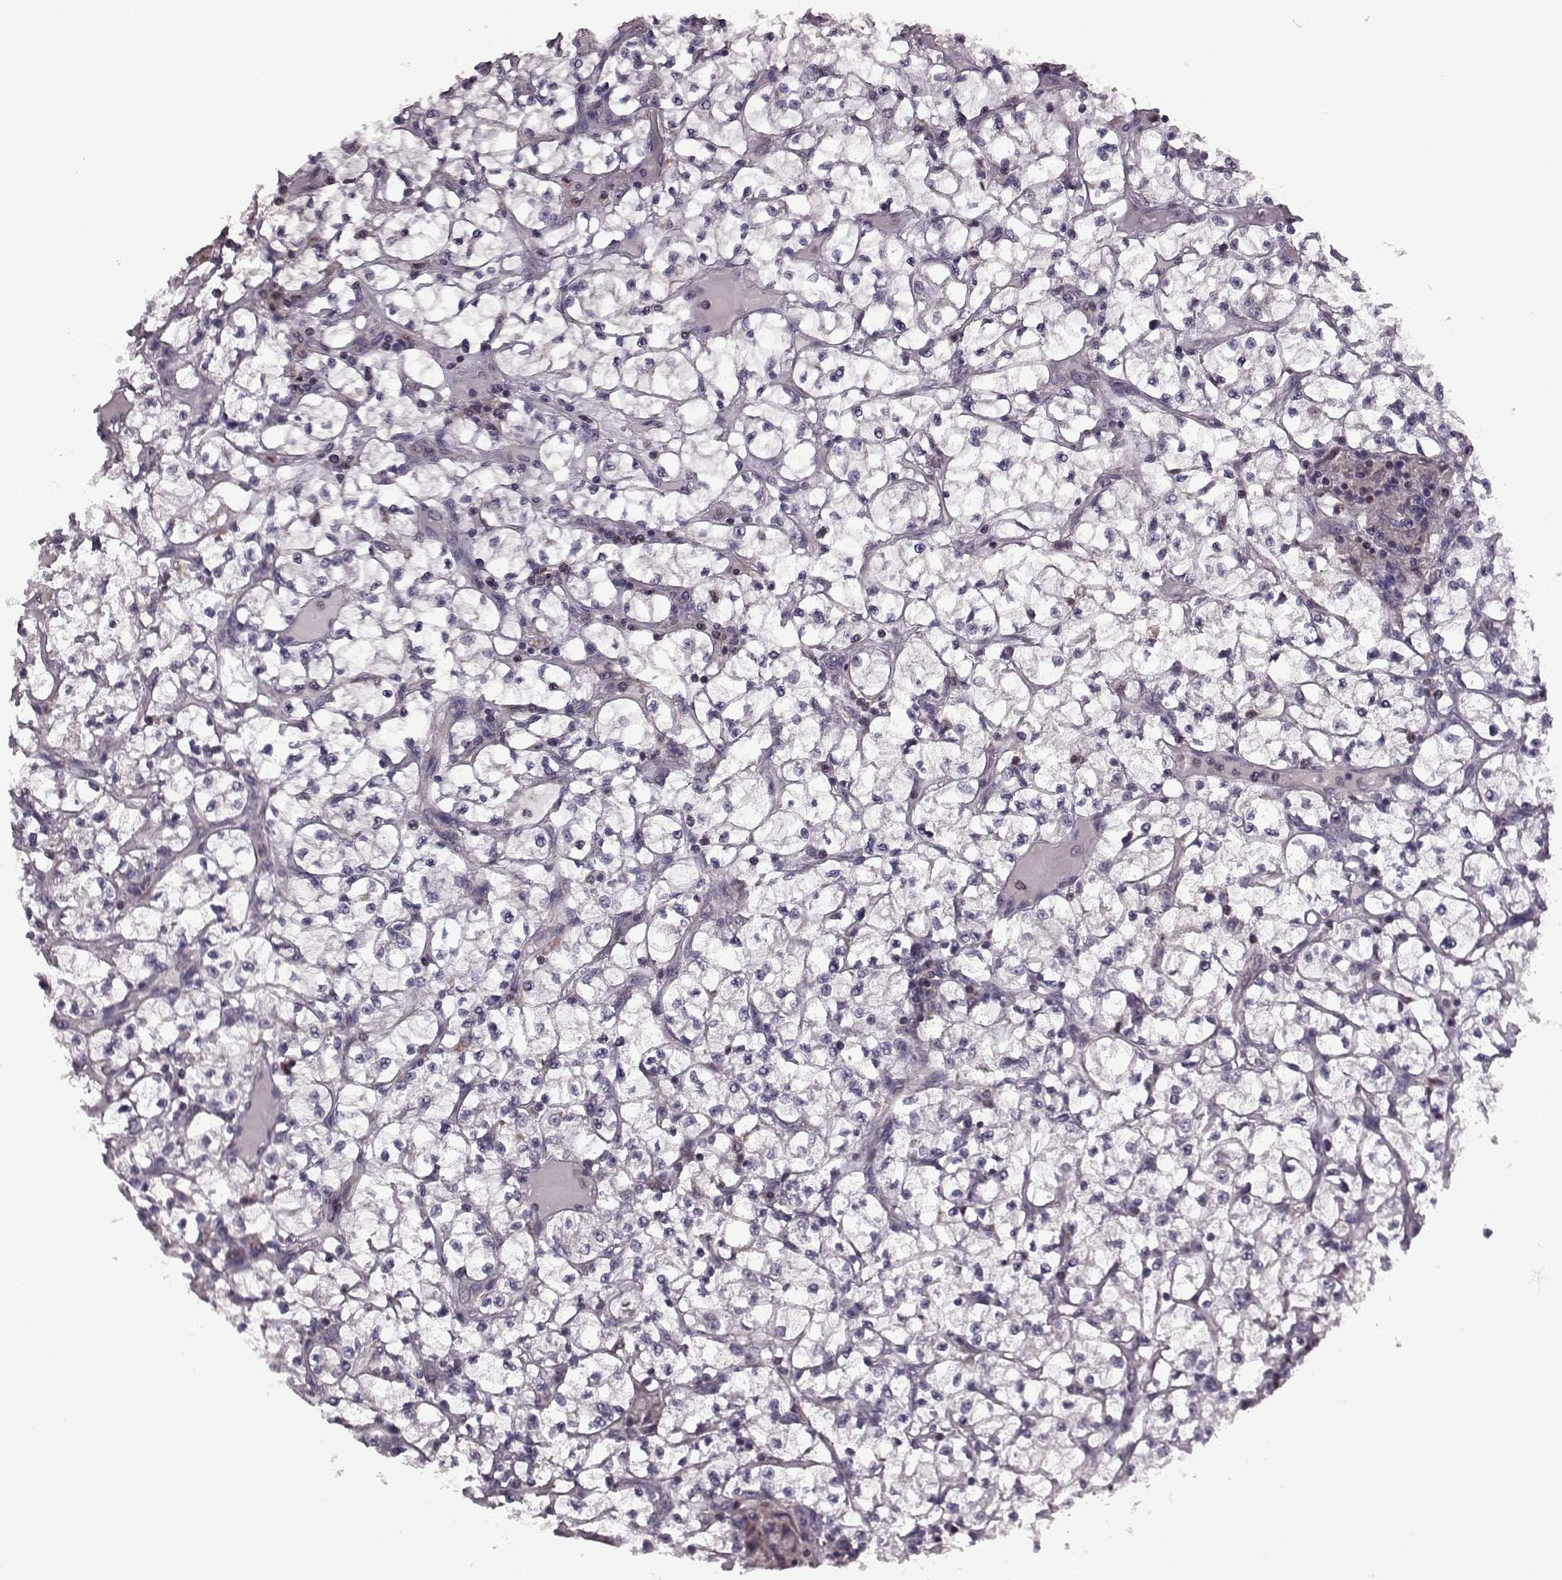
{"staining": {"intensity": "negative", "quantity": "none", "location": "none"}, "tissue": "renal cancer", "cell_type": "Tumor cells", "image_type": "cancer", "snomed": [{"axis": "morphology", "description": "Adenocarcinoma, NOS"}, {"axis": "topography", "description": "Kidney"}], "caption": "DAB immunohistochemical staining of adenocarcinoma (renal) demonstrates no significant positivity in tumor cells.", "gene": "CDC42SE1", "patient": {"sex": "female", "age": 64}}